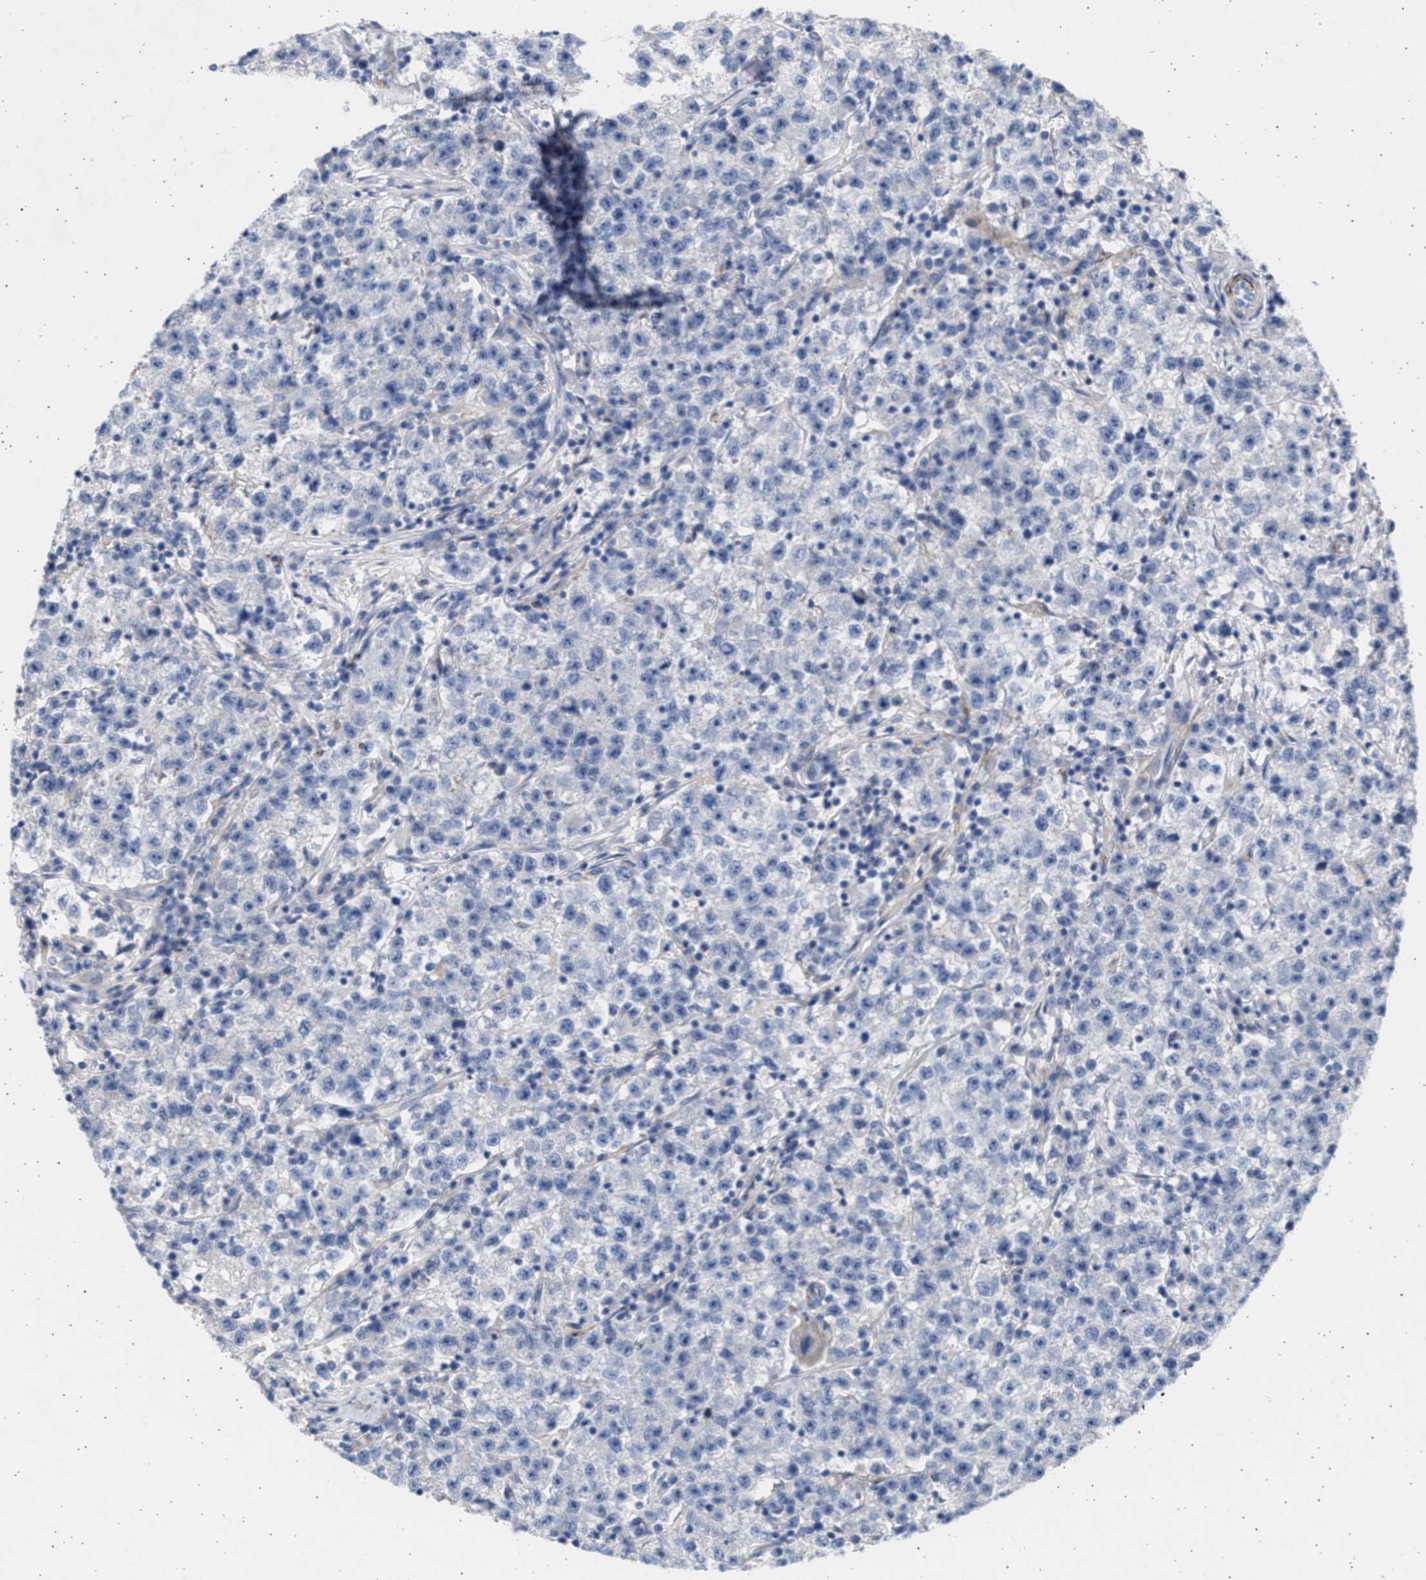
{"staining": {"intensity": "negative", "quantity": "none", "location": "none"}, "tissue": "testis cancer", "cell_type": "Tumor cells", "image_type": "cancer", "snomed": [{"axis": "morphology", "description": "Seminoma, NOS"}, {"axis": "topography", "description": "Testis"}], "caption": "A histopathology image of human testis cancer is negative for staining in tumor cells.", "gene": "NBR1", "patient": {"sex": "male", "age": 22}}